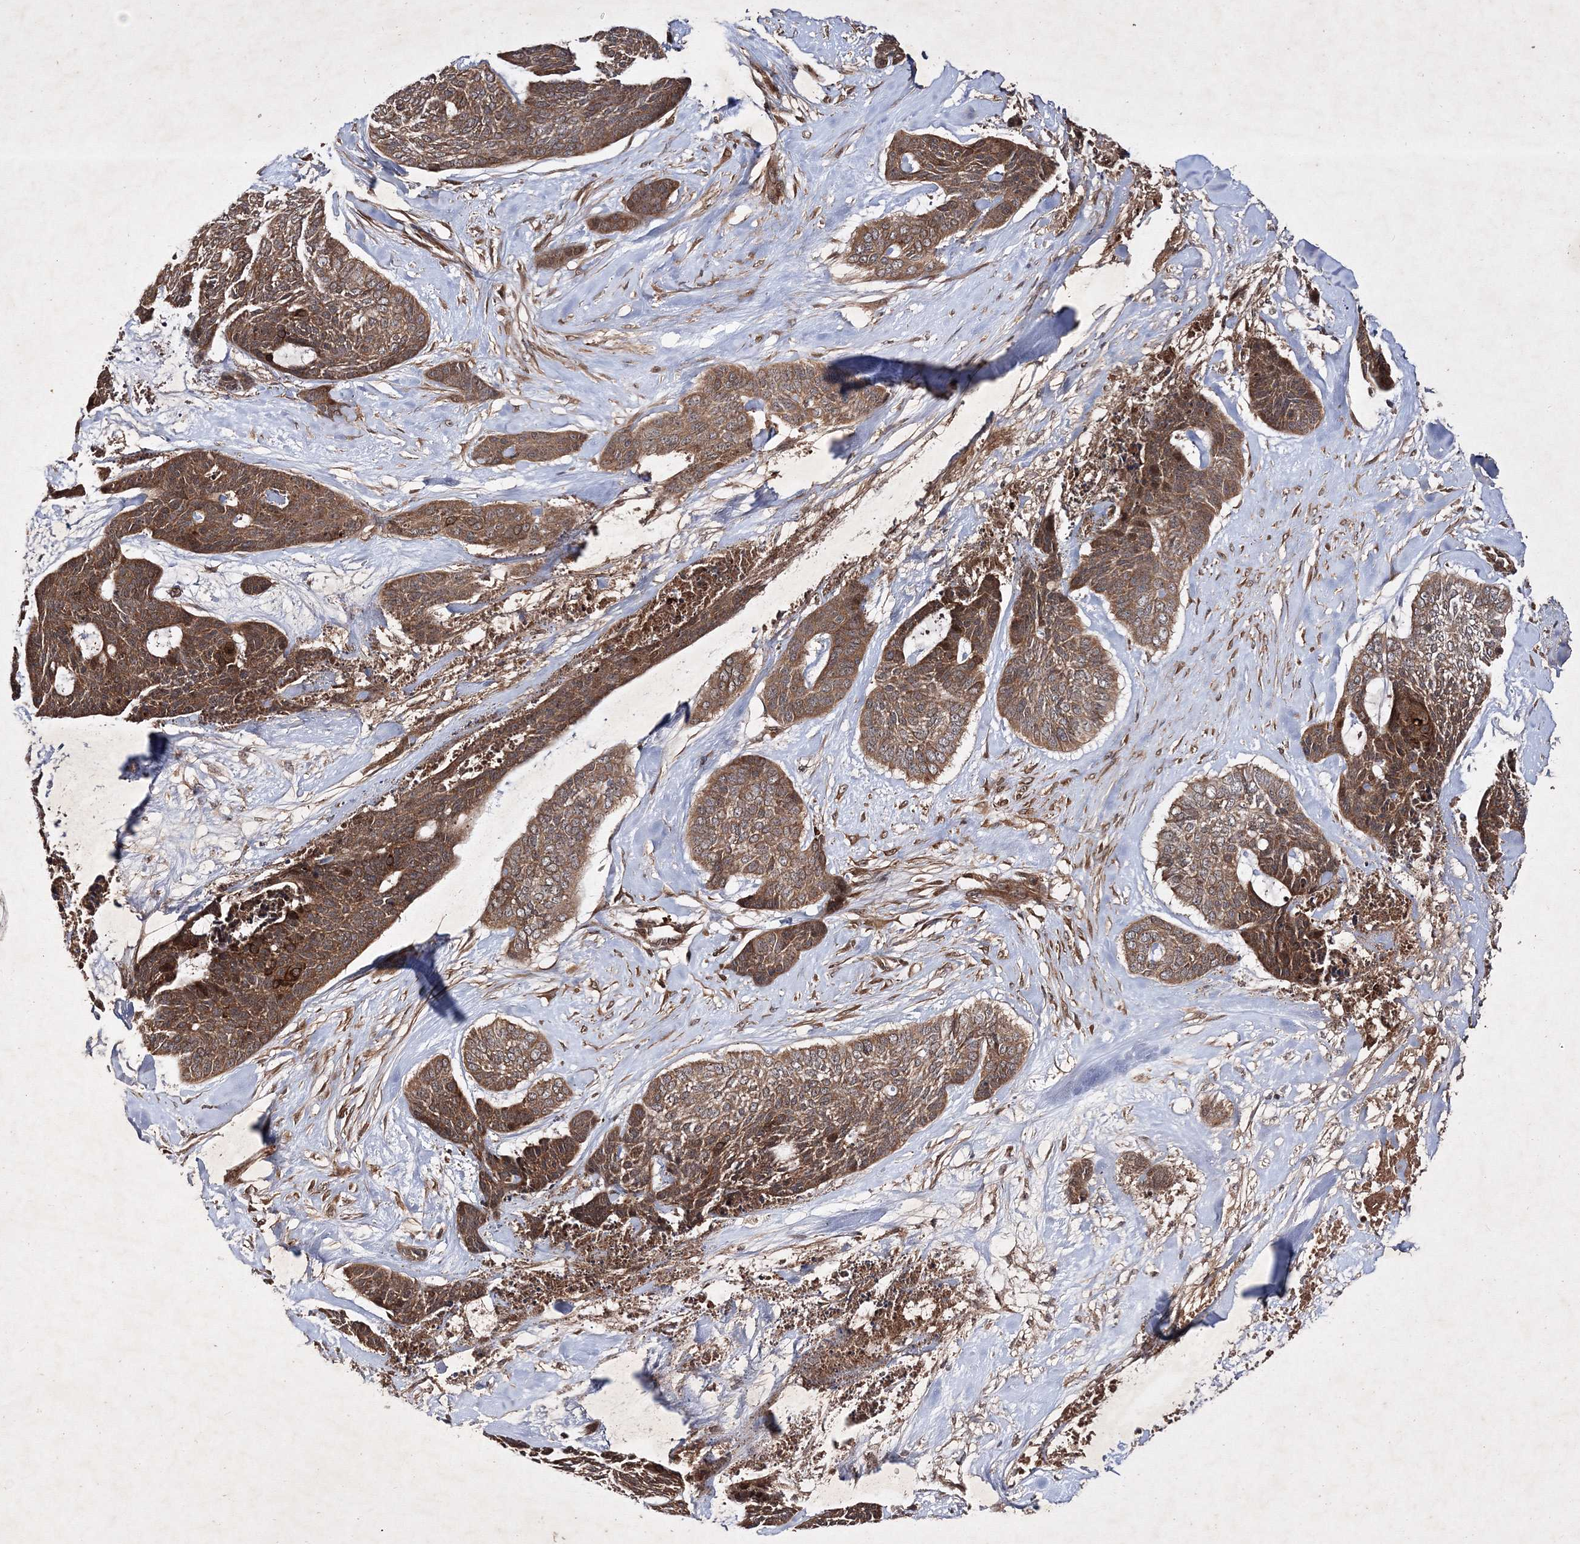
{"staining": {"intensity": "strong", "quantity": ">75%", "location": "cytoplasmic/membranous"}, "tissue": "skin cancer", "cell_type": "Tumor cells", "image_type": "cancer", "snomed": [{"axis": "morphology", "description": "Basal cell carcinoma"}, {"axis": "topography", "description": "Skin"}], "caption": "Protein expression analysis of human skin cancer reveals strong cytoplasmic/membranous expression in approximately >75% of tumor cells.", "gene": "DNAJC13", "patient": {"sex": "female", "age": 64}}